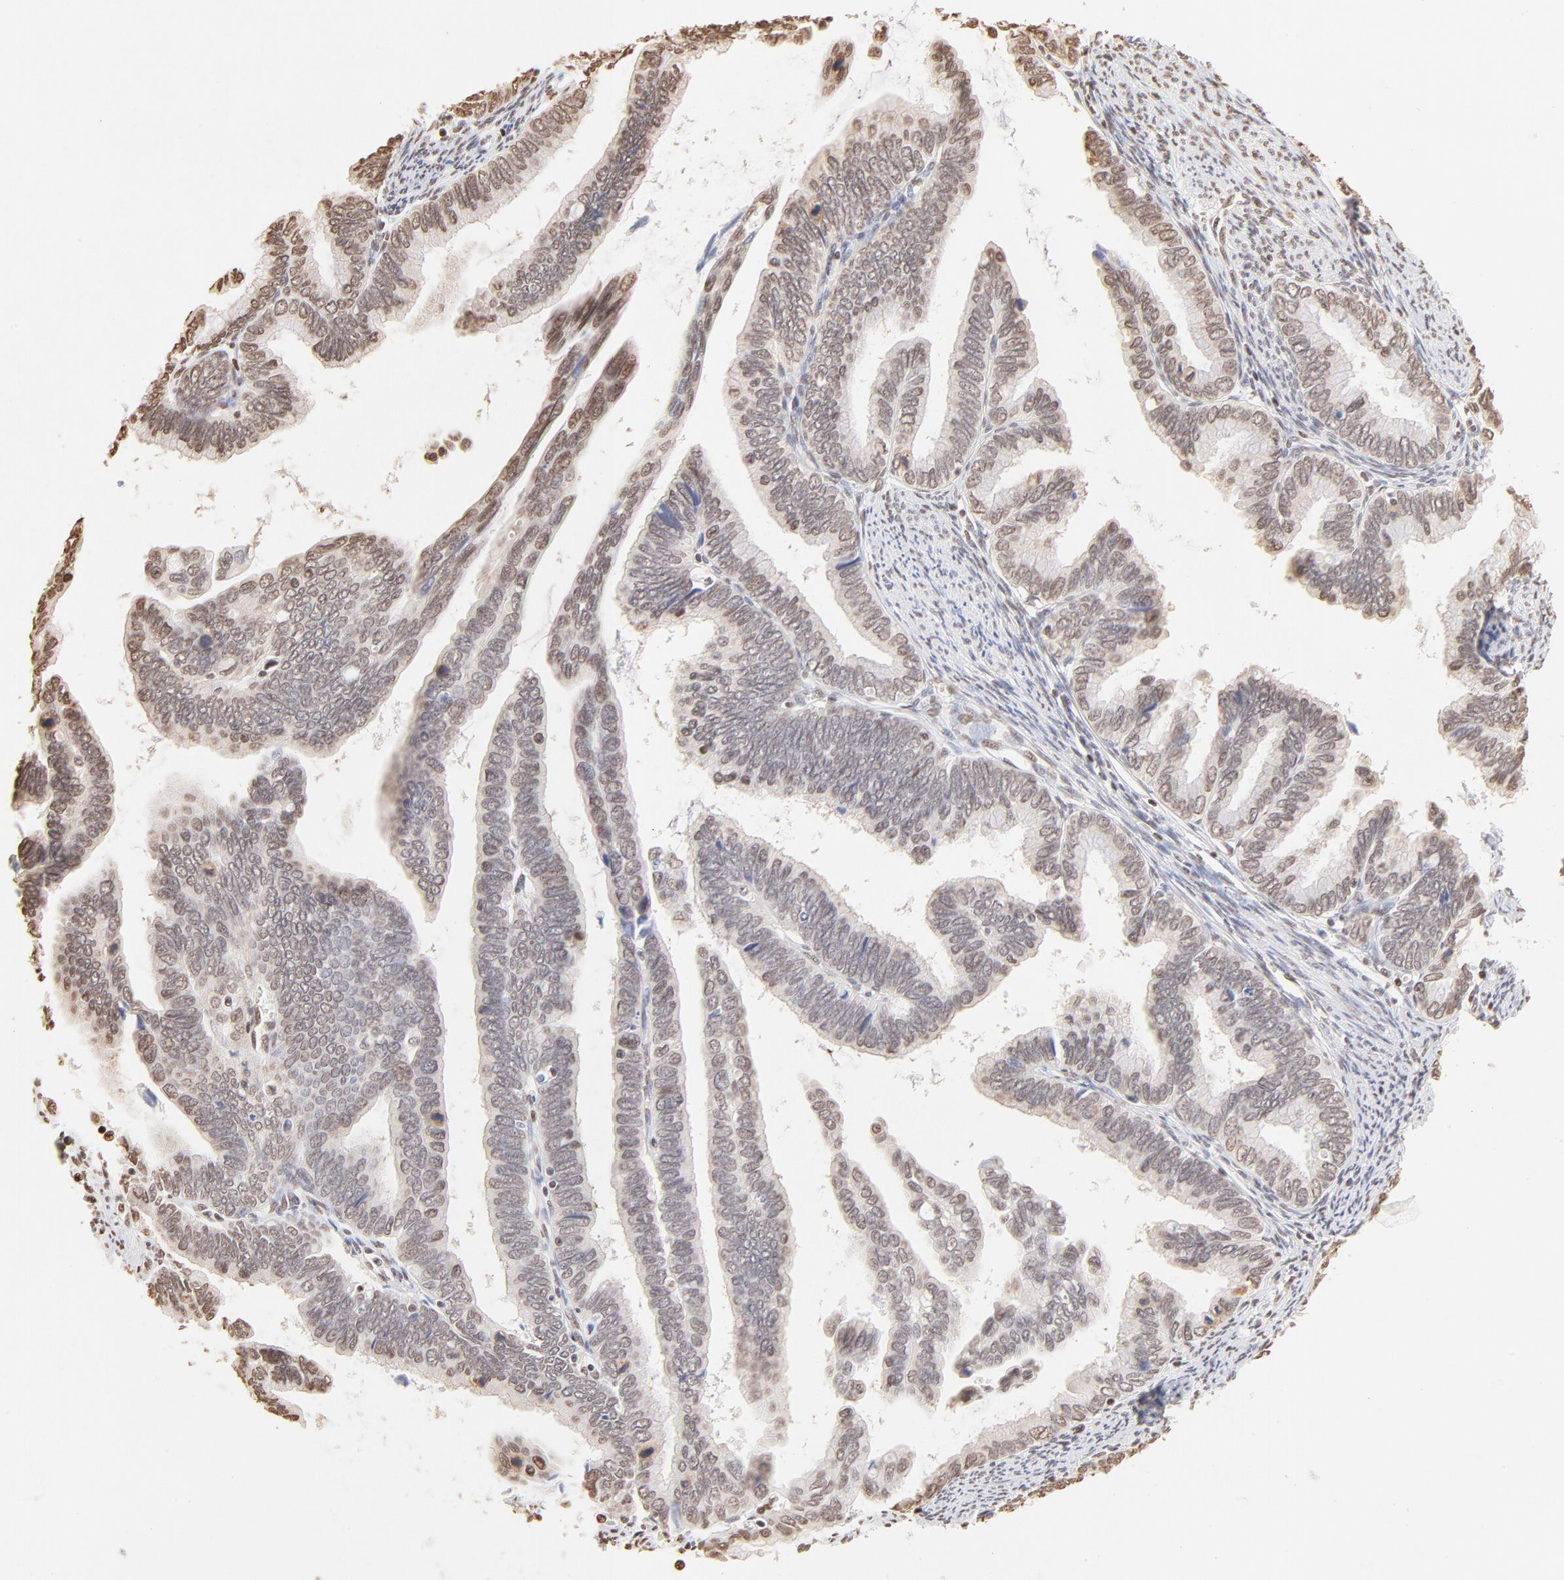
{"staining": {"intensity": "weak", "quantity": "25%-75%", "location": "cytoplasmic/membranous,nuclear"}, "tissue": "cervical cancer", "cell_type": "Tumor cells", "image_type": "cancer", "snomed": [{"axis": "morphology", "description": "Adenocarcinoma, NOS"}, {"axis": "topography", "description": "Cervix"}], "caption": "Adenocarcinoma (cervical) stained for a protein reveals weak cytoplasmic/membranous and nuclear positivity in tumor cells. (DAB (3,3'-diaminobenzidine) IHC, brown staining for protein, blue staining for nuclei).", "gene": "ZNF540", "patient": {"sex": "female", "age": 49}}